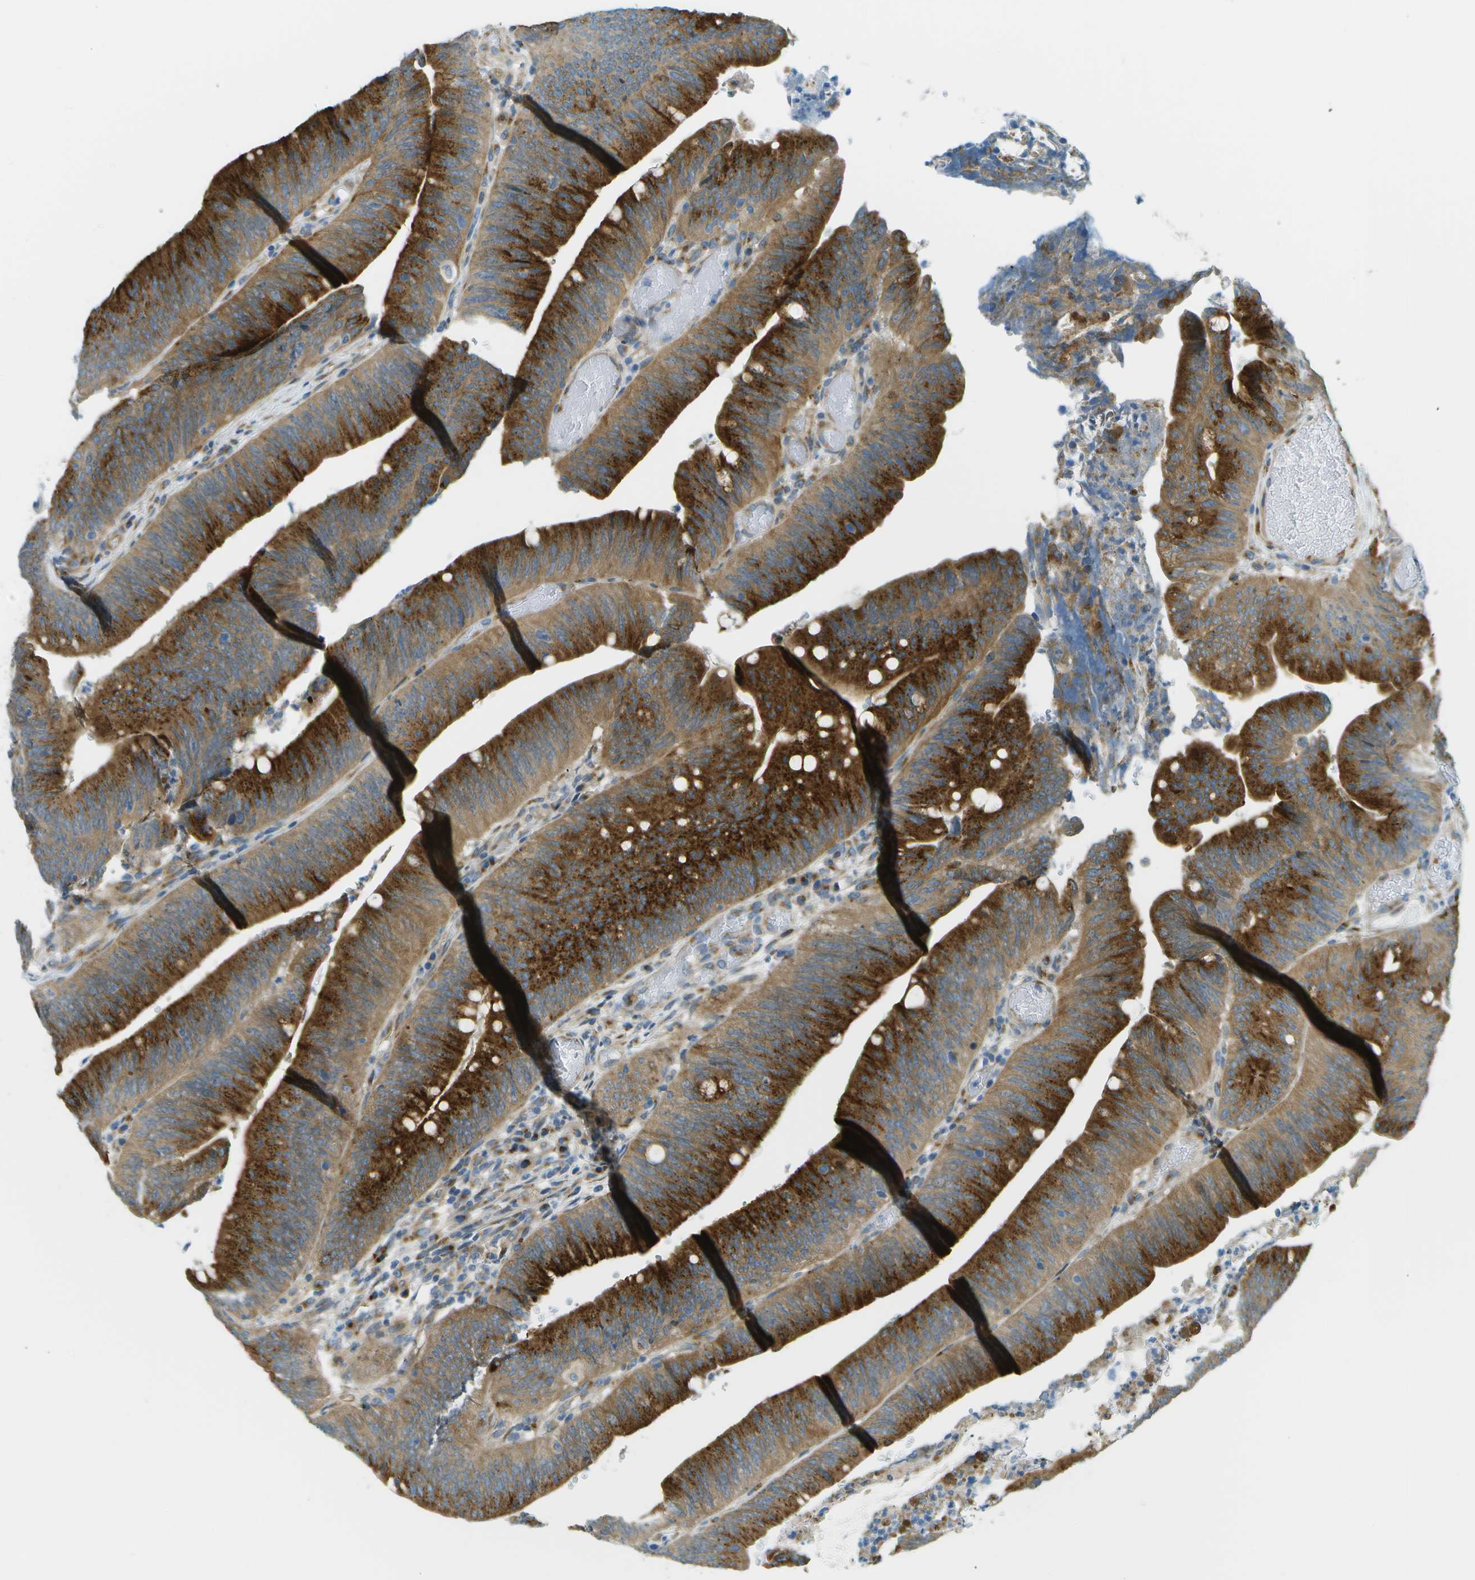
{"staining": {"intensity": "strong", "quantity": ">75%", "location": "cytoplasmic/membranous"}, "tissue": "colorectal cancer", "cell_type": "Tumor cells", "image_type": "cancer", "snomed": [{"axis": "morphology", "description": "Normal tissue, NOS"}, {"axis": "morphology", "description": "Adenocarcinoma, NOS"}, {"axis": "topography", "description": "Rectum"}], "caption": "Protein expression by IHC demonstrates strong cytoplasmic/membranous positivity in approximately >75% of tumor cells in adenocarcinoma (colorectal). (brown staining indicates protein expression, while blue staining denotes nuclei).", "gene": "ACBD3", "patient": {"sex": "female", "age": 66}}